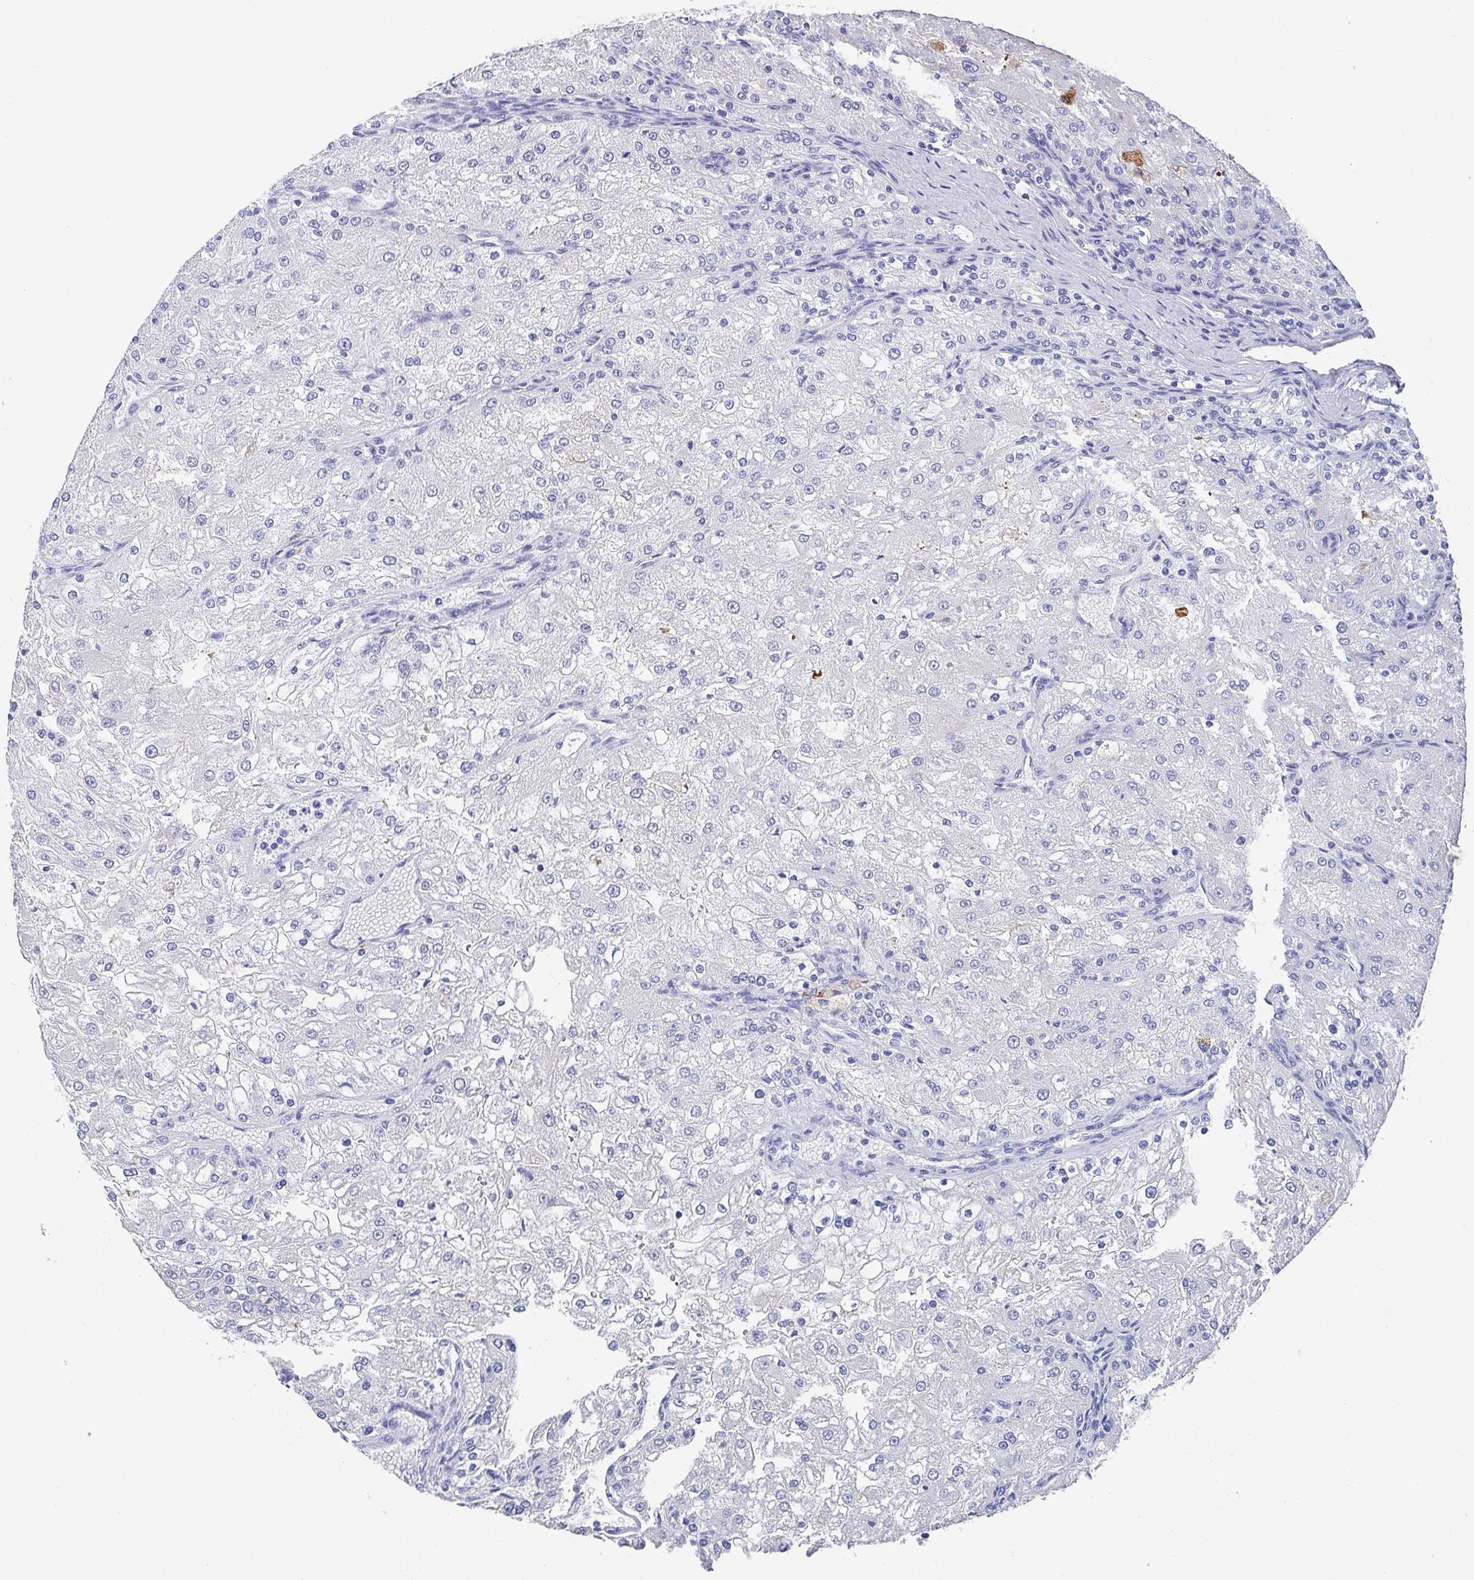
{"staining": {"intensity": "negative", "quantity": "none", "location": "none"}, "tissue": "renal cancer", "cell_type": "Tumor cells", "image_type": "cancer", "snomed": [{"axis": "morphology", "description": "Adenocarcinoma, NOS"}, {"axis": "topography", "description": "Kidney"}], "caption": "A high-resolution photomicrograph shows IHC staining of renal adenocarcinoma, which exhibits no significant positivity in tumor cells.", "gene": "TNFRSF8", "patient": {"sex": "female", "age": 74}}